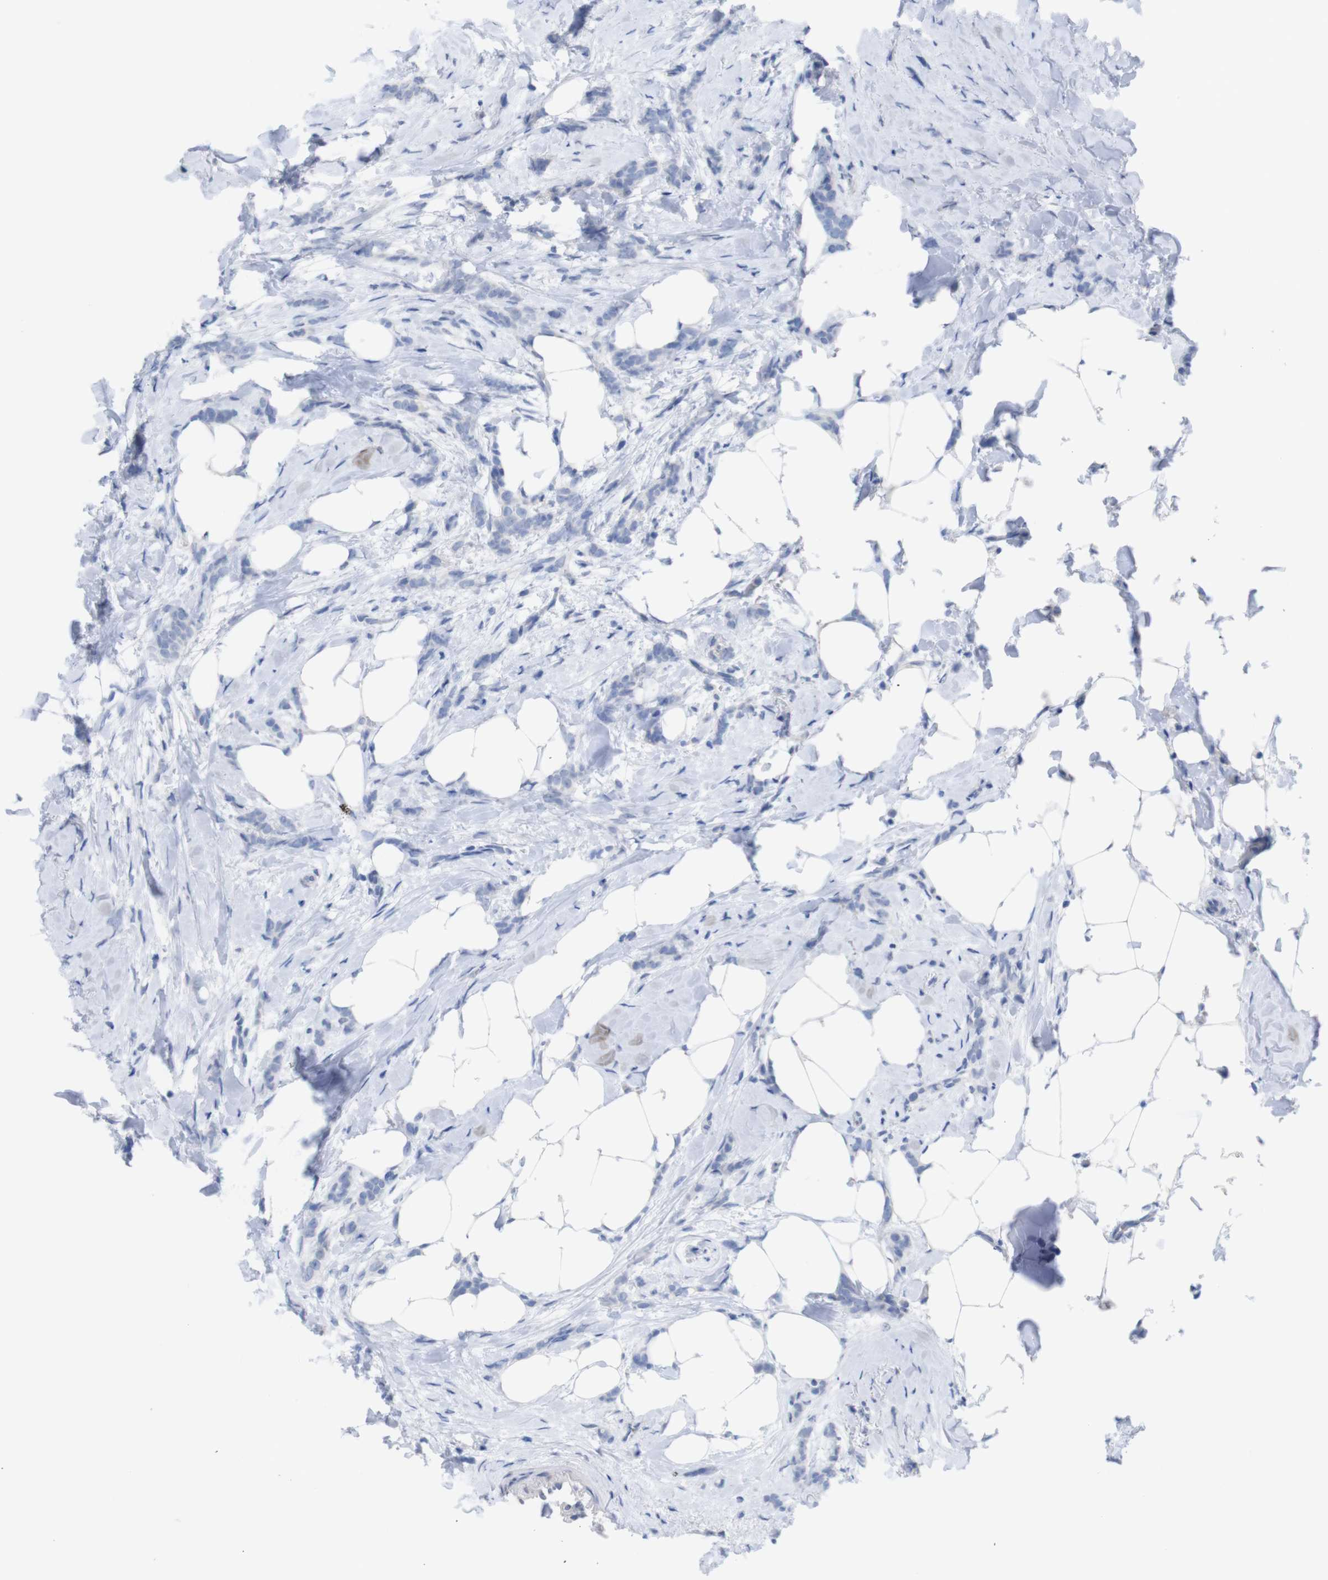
{"staining": {"intensity": "negative", "quantity": "none", "location": "none"}, "tissue": "breast cancer", "cell_type": "Tumor cells", "image_type": "cancer", "snomed": [{"axis": "morphology", "description": "Lobular carcinoma, in situ"}, {"axis": "morphology", "description": "Lobular carcinoma"}, {"axis": "topography", "description": "Breast"}], "caption": "Immunohistochemistry (IHC) image of neoplastic tissue: breast cancer (lobular carcinoma) stained with DAB (3,3'-diaminobenzidine) exhibits no significant protein positivity in tumor cells.", "gene": "PNMA1", "patient": {"sex": "female", "age": 41}}